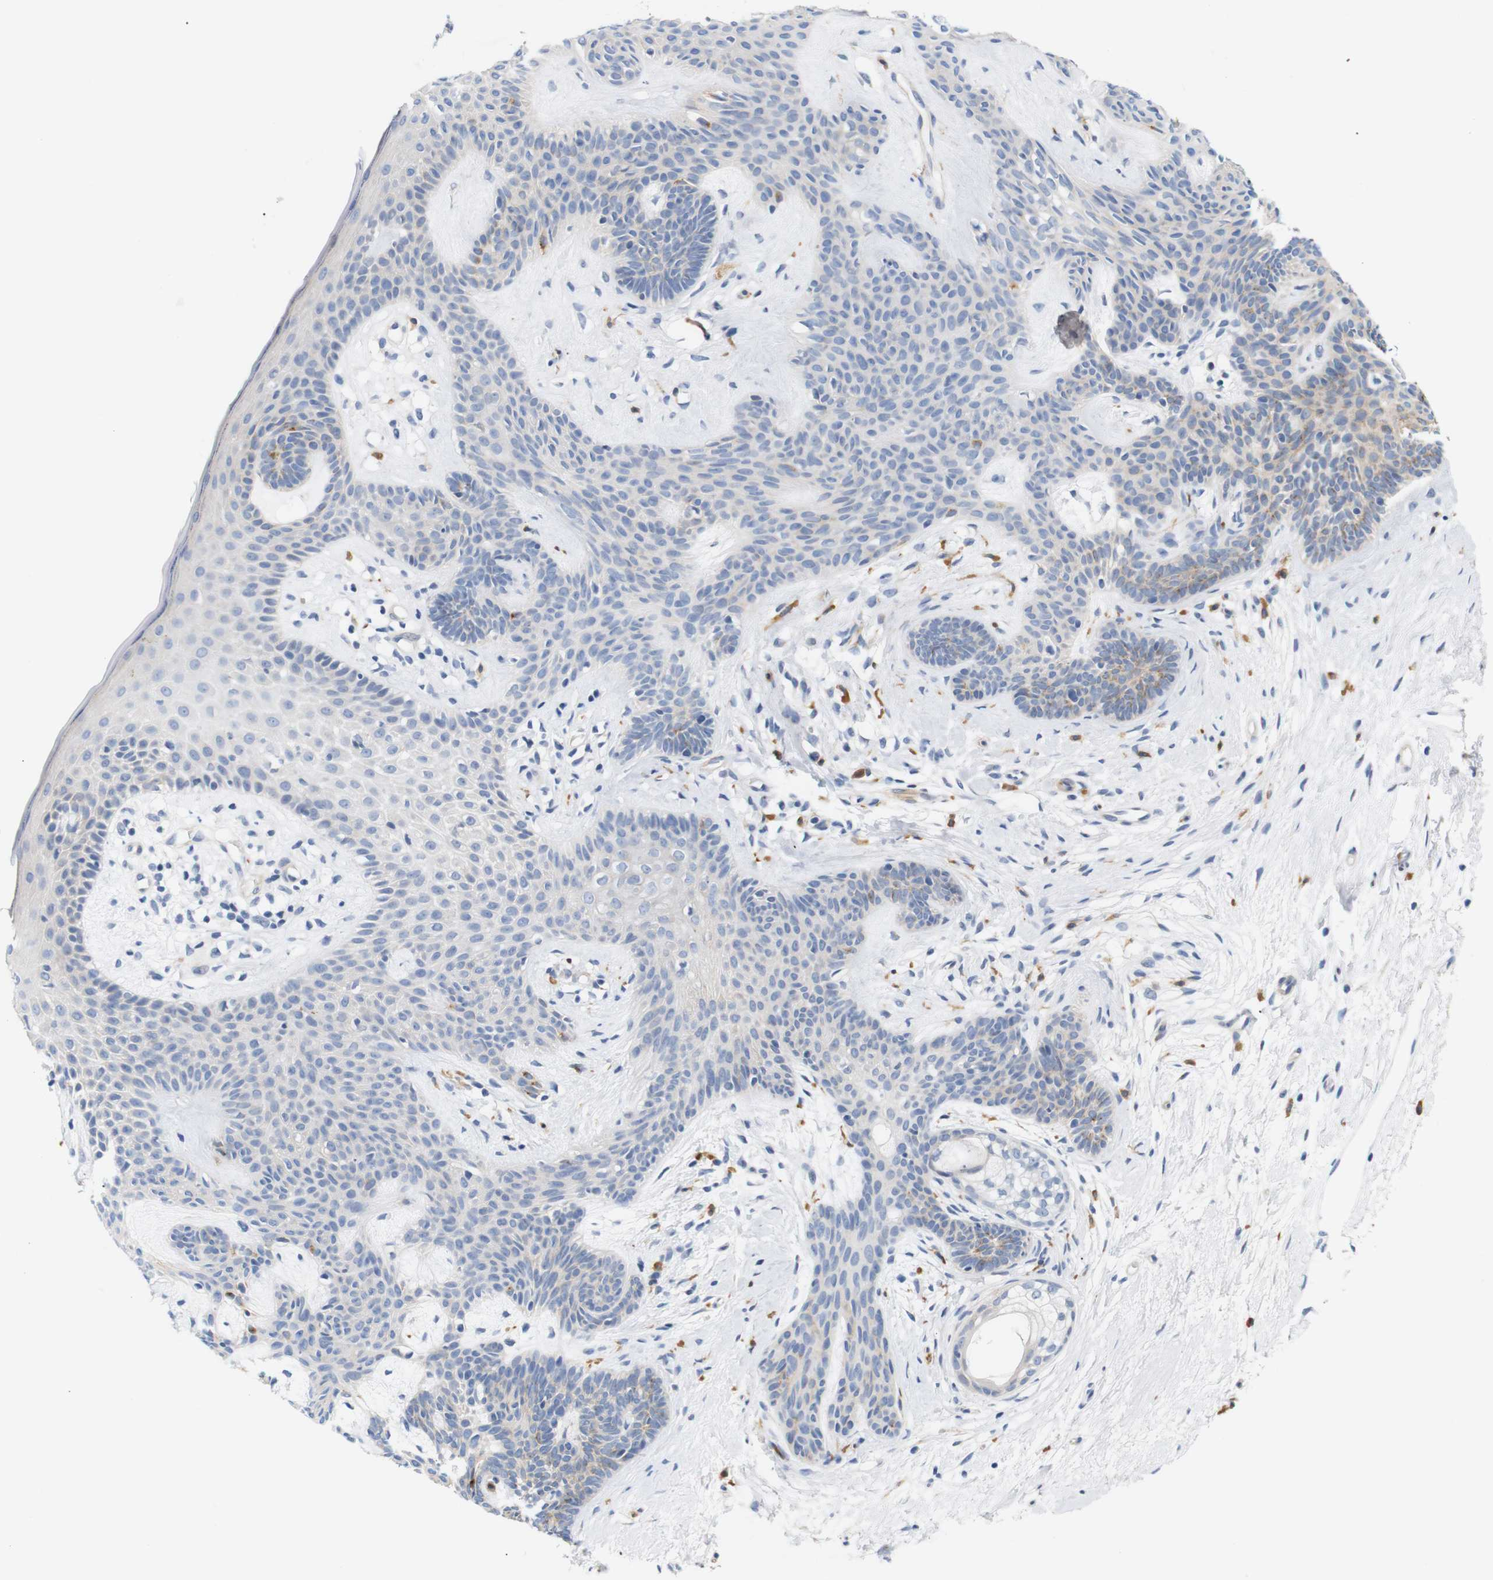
{"staining": {"intensity": "weak", "quantity": "<25%", "location": "cytoplasmic/membranous"}, "tissue": "skin cancer", "cell_type": "Tumor cells", "image_type": "cancer", "snomed": [{"axis": "morphology", "description": "Developmental malformation"}, {"axis": "morphology", "description": "Basal cell carcinoma"}, {"axis": "topography", "description": "Skin"}], "caption": "A histopathology image of human skin cancer is negative for staining in tumor cells.", "gene": "STMN3", "patient": {"sex": "female", "age": 62}}